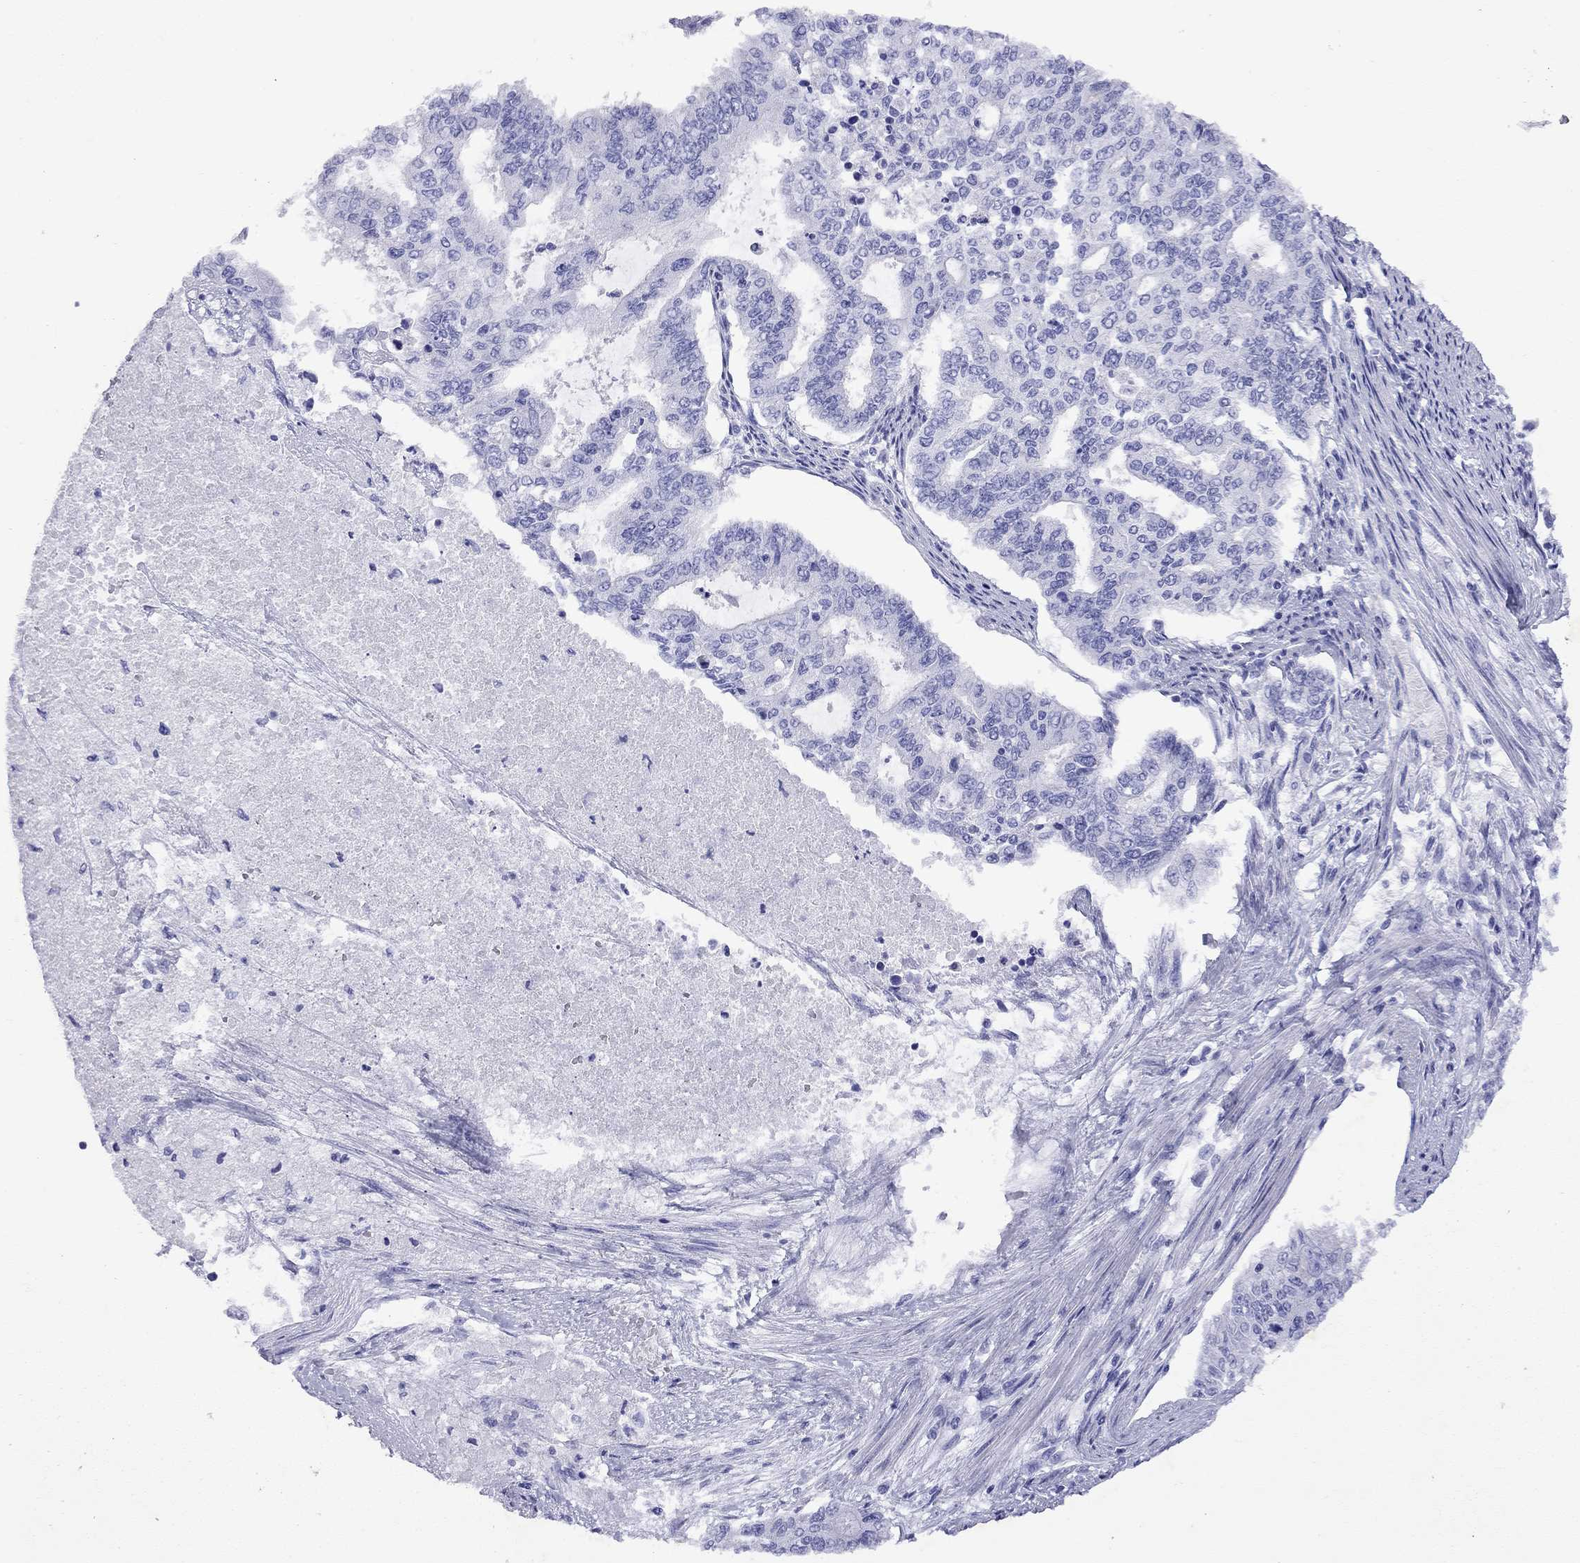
{"staining": {"intensity": "negative", "quantity": "none", "location": "none"}, "tissue": "endometrial cancer", "cell_type": "Tumor cells", "image_type": "cancer", "snomed": [{"axis": "morphology", "description": "Adenocarcinoma, NOS"}, {"axis": "topography", "description": "Uterus"}], "caption": "A histopathology image of human adenocarcinoma (endometrial) is negative for staining in tumor cells.", "gene": "GNAT3", "patient": {"sex": "female", "age": 59}}